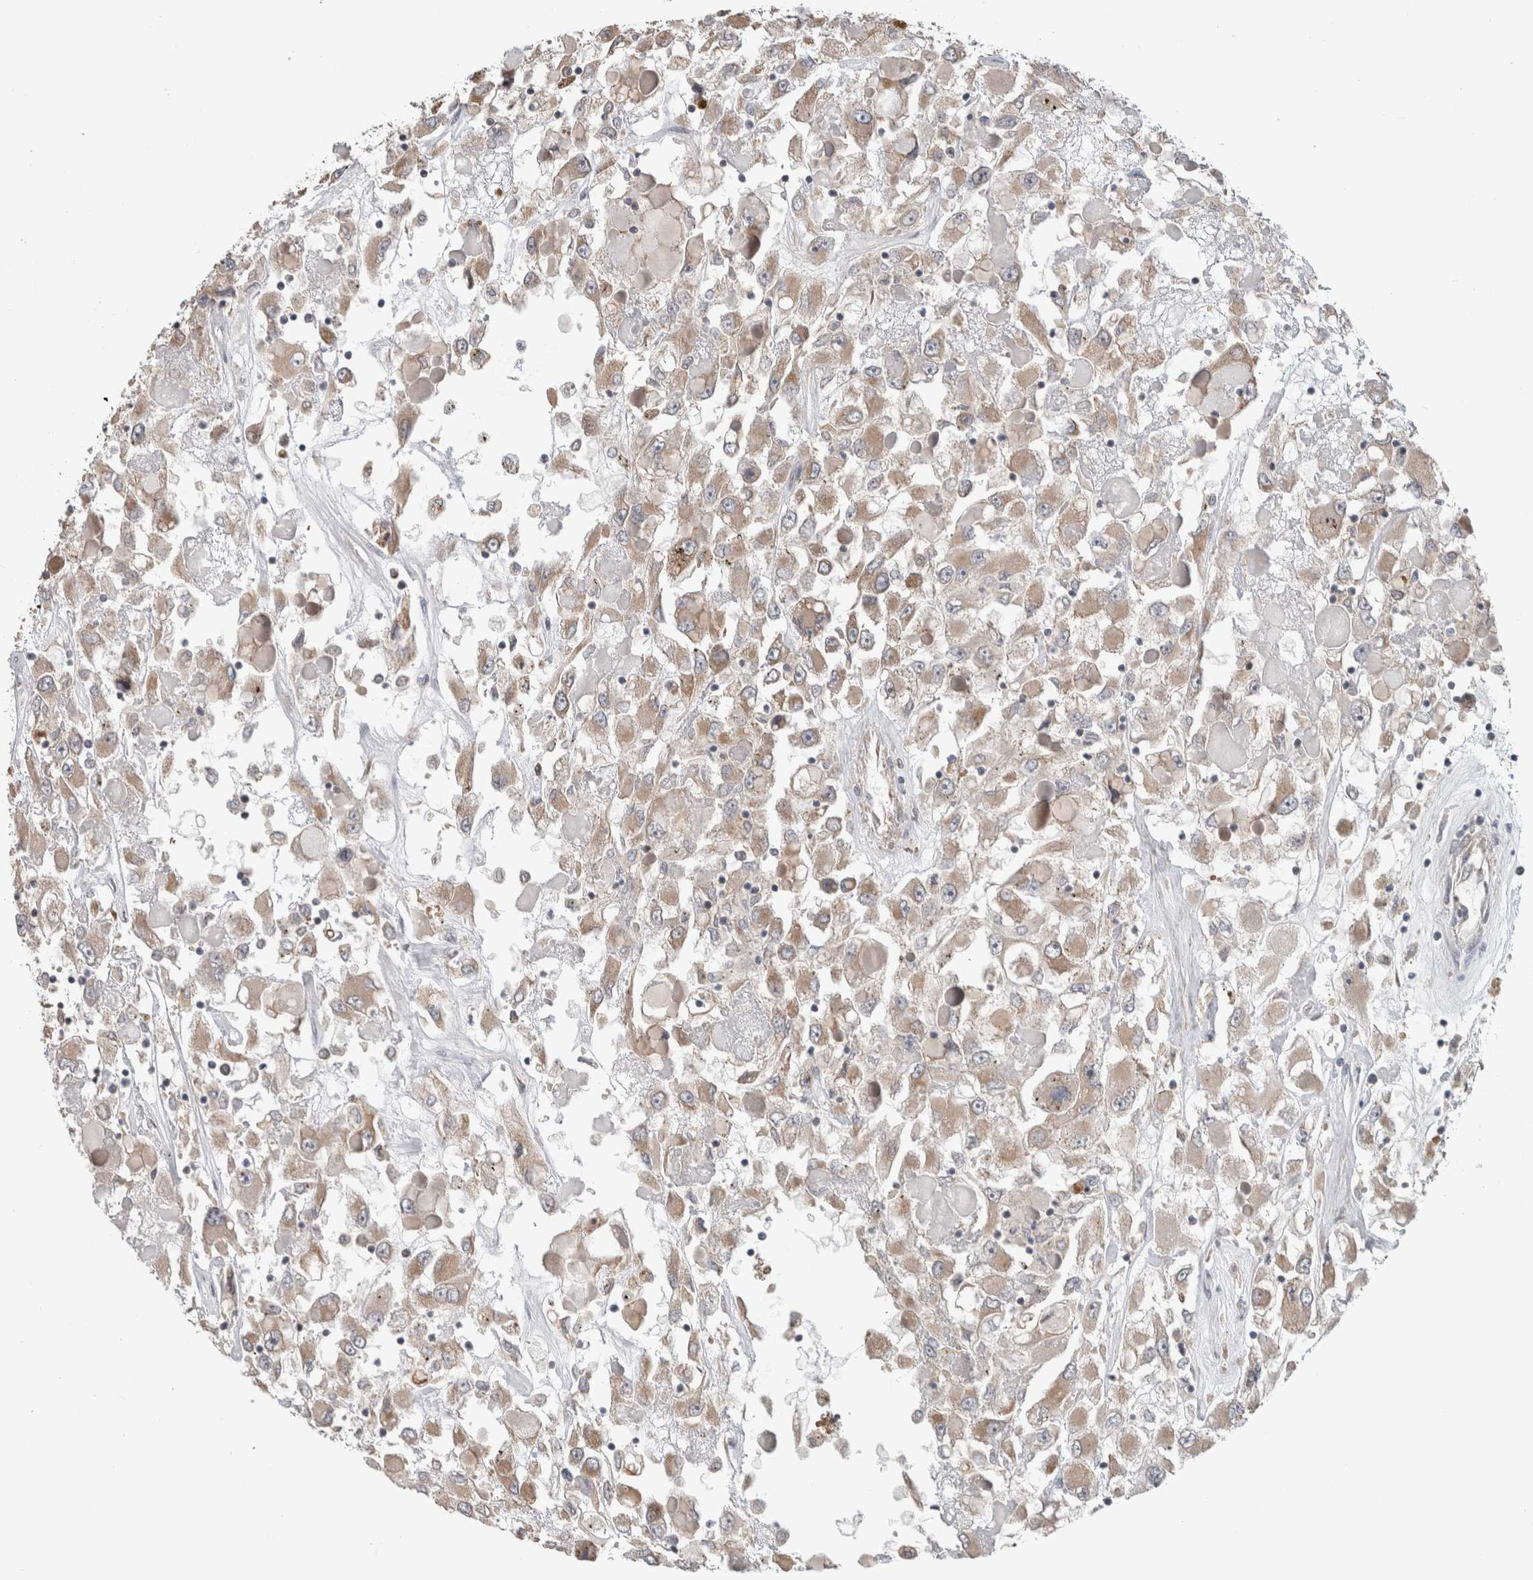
{"staining": {"intensity": "moderate", "quantity": ">75%", "location": "cytoplasmic/membranous"}, "tissue": "renal cancer", "cell_type": "Tumor cells", "image_type": "cancer", "snomed": [{"axis": "morphology", "description": "Adenocarcinoma, NOS"}, {"axis": "topography", "description": "Kidney"}], "caption": "There is medium levels of moderate cytoplasmic/membranous positivity in tumor cells of renal cancer (adenocarcinoma), as demonstrated by immunohistochemical staining (brown color).", "gene": "TRIM5", "patient": {"sex": "female", "age": 52}}